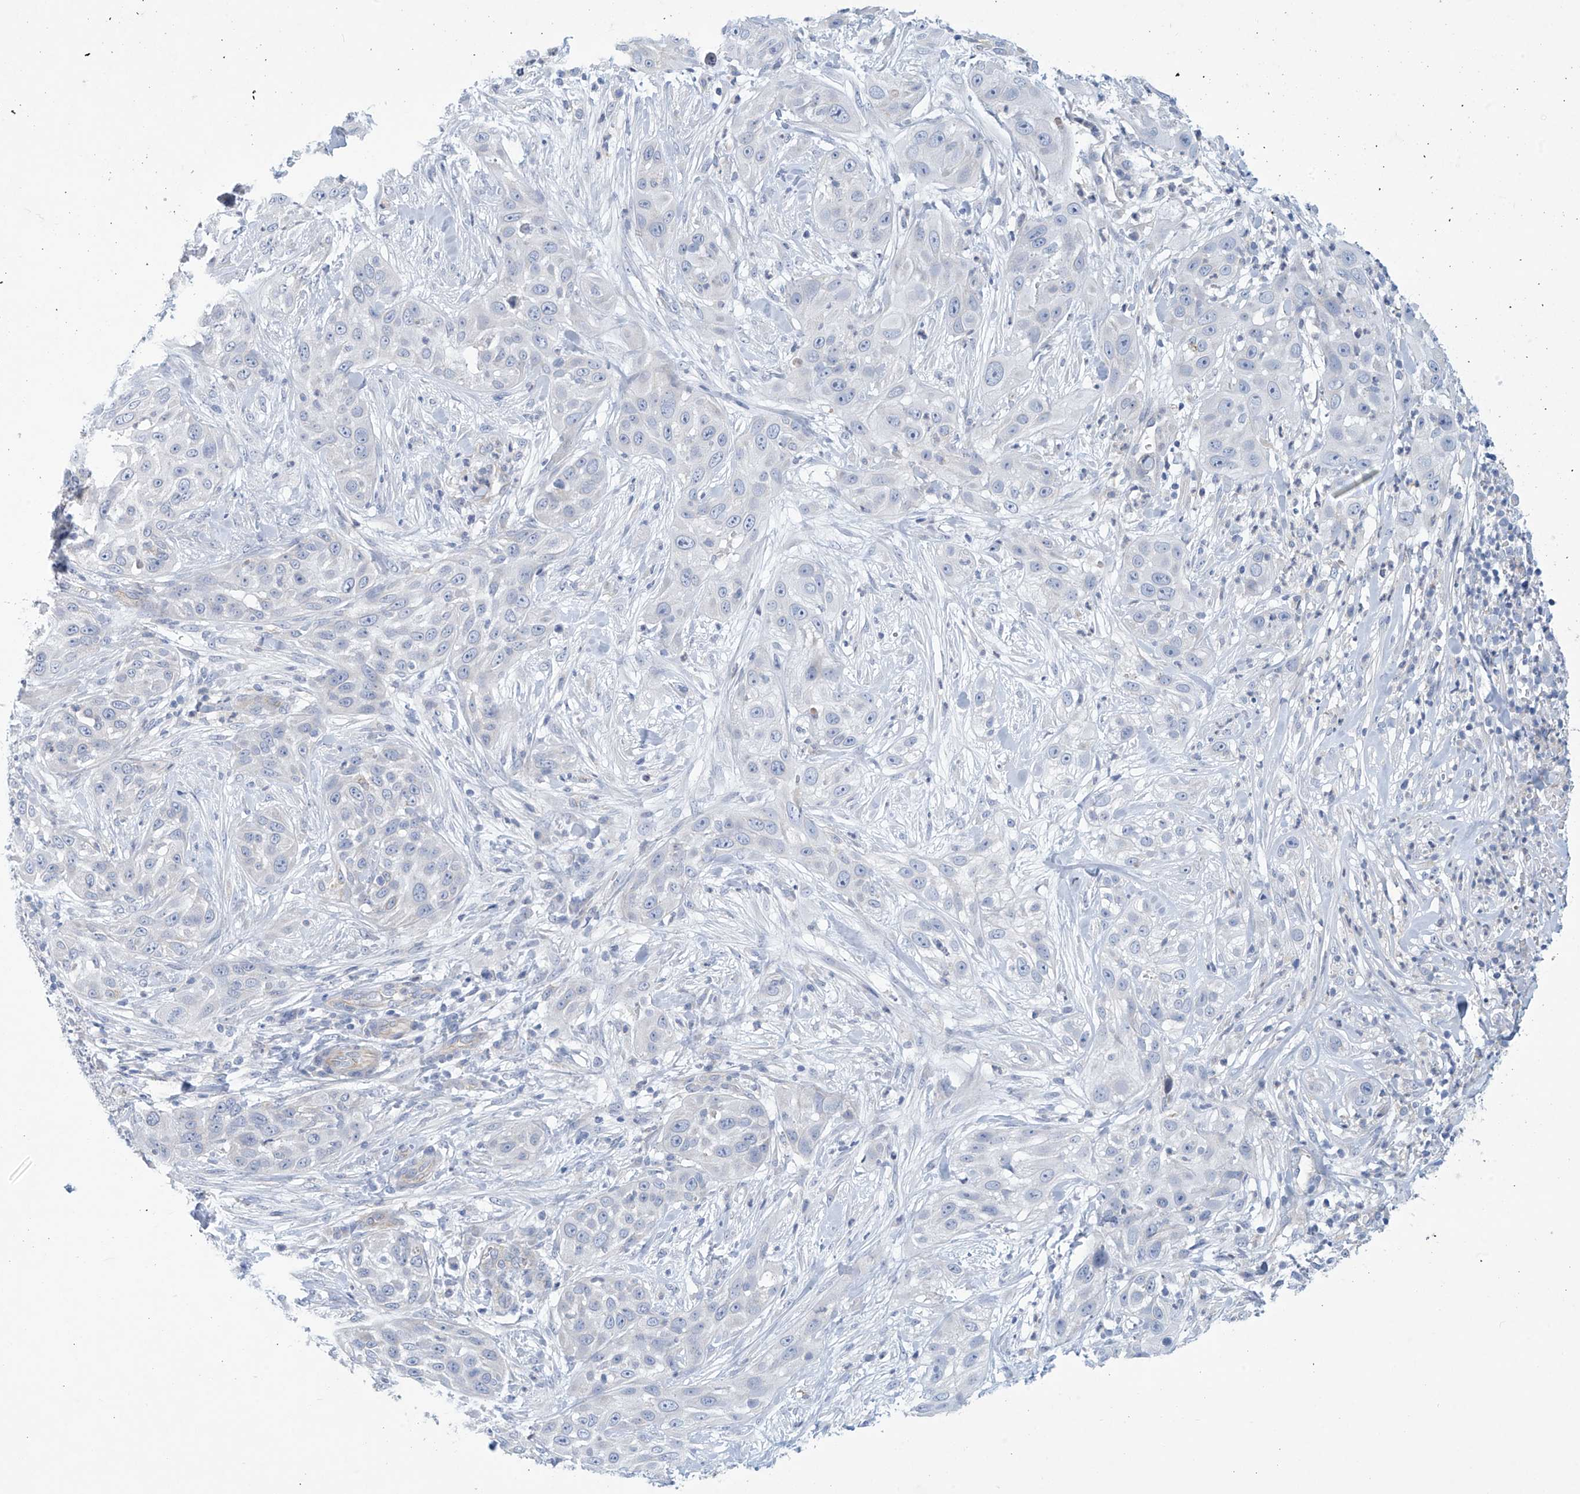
{"staining": {"intensity": "negative", "quantity": "none", "location": "none"}, "tissue": "skin cancer", "cell_type": "Tumor cells", "image_type": "cancer", "snomed": [{"axis": "morphology", "description": "Squamous cell carcinoma, NOS"}, {"axis": "topography", "description": "Skin"}], "caption": "There is no significant expression in tumor cells of skin squamous cell carcinoma. The staining is performed using DAB brown chromogen with nuclei counter-stained in using hematoxylin.", "gene": "ABHD13", "patient": {"sex": "female", "age": 44}}